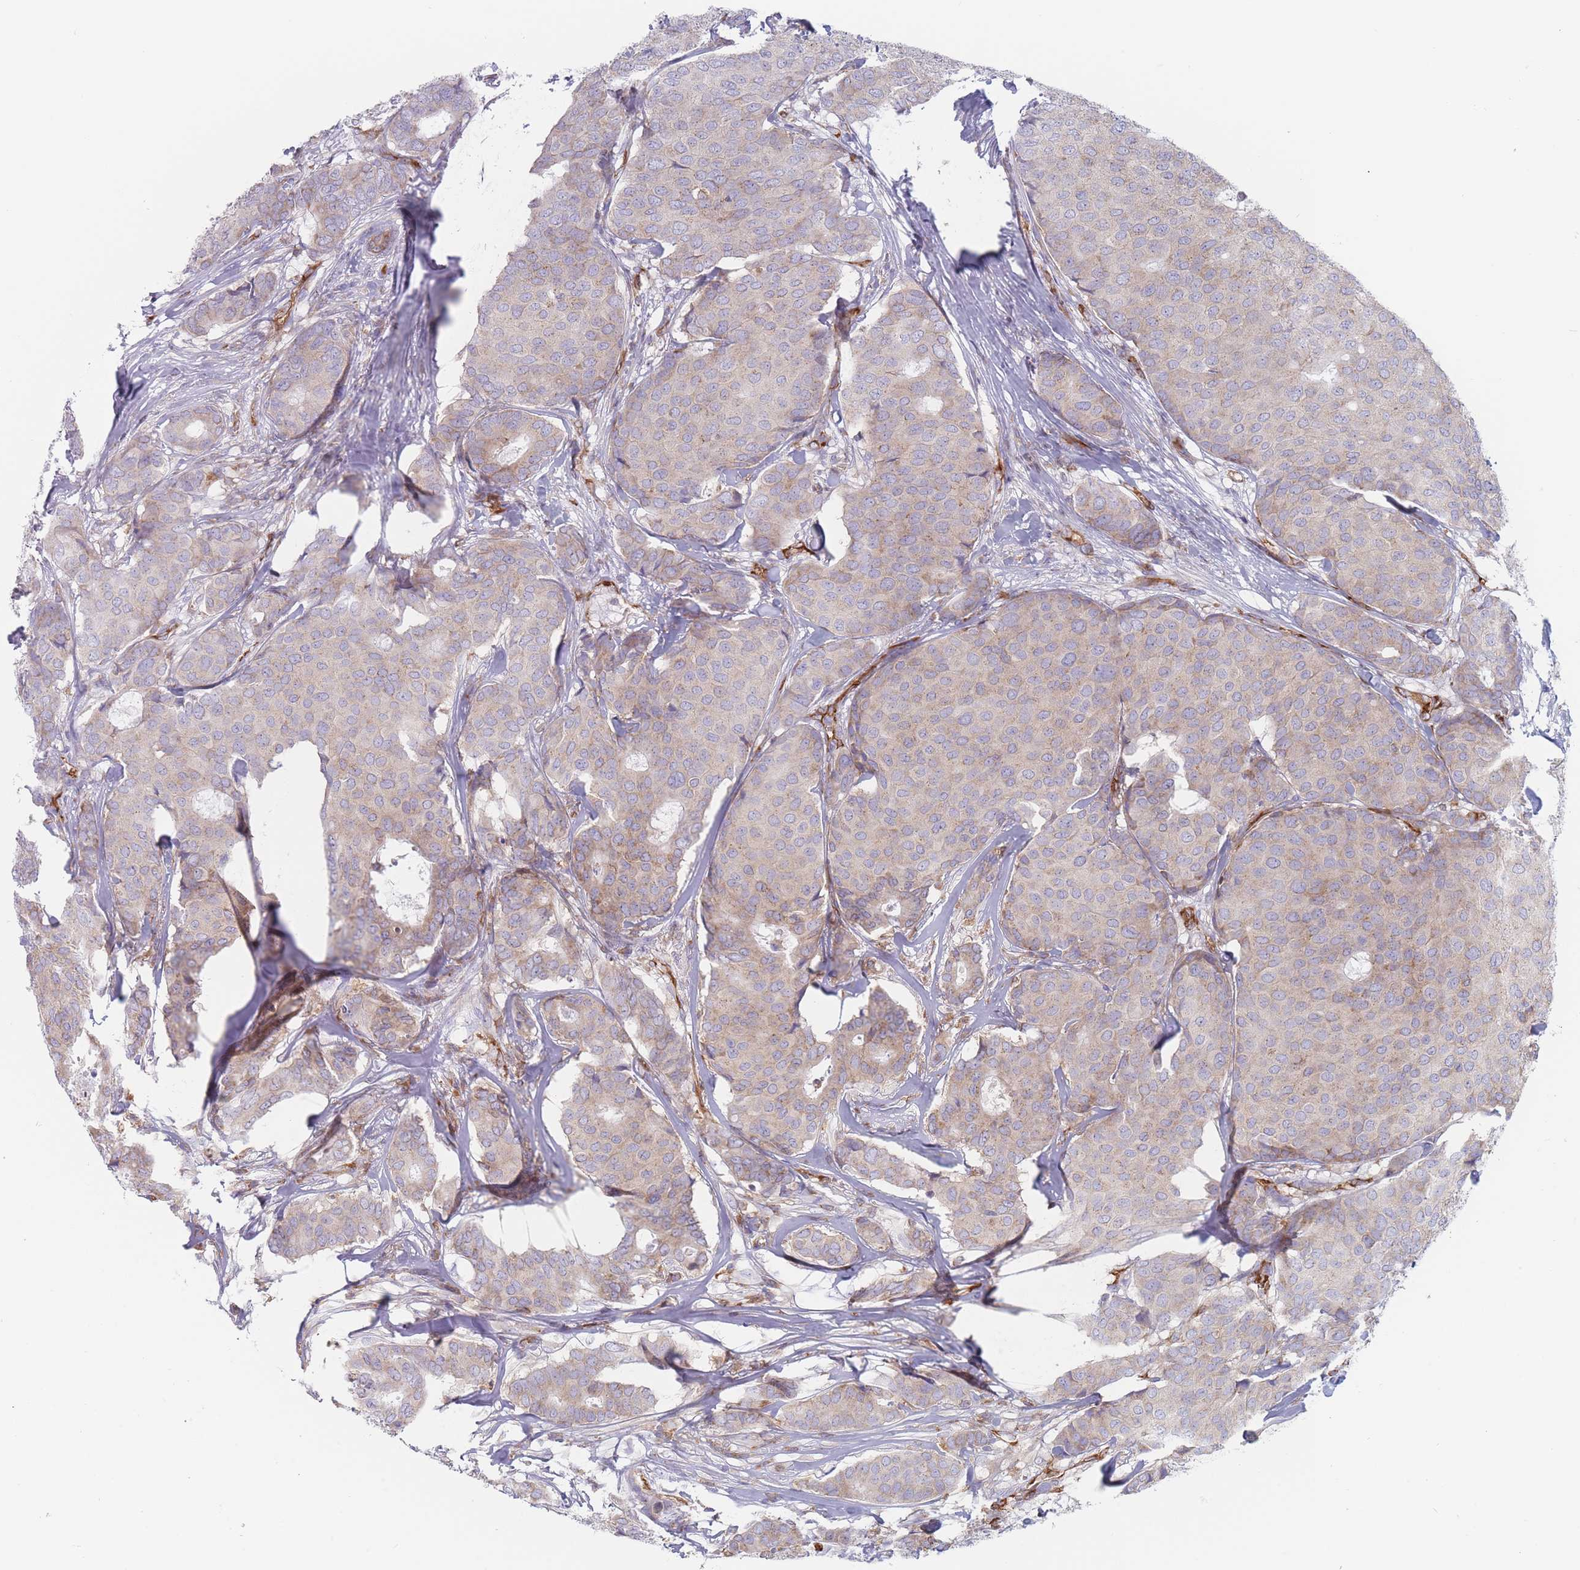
{"staining": {"intensity": "weak", "quantity": "<25%", "location": "cytoplasmic/membranous"}, "tissue": "breast cancer", "cell_type": "Tumor cells", "image_type": "cancer", "snomed": [{"axis": "morphology", "description": "Duct carcinoma"}, {"axis": "topography", "description": "Breast"}], "caption": "The immunohistochemistry (IHC) histopathology image has no significant expression in tumor cells of breast cancer tissue.", "gene": "MAP1S", "patient": {"sex": "female", "age": 75}}